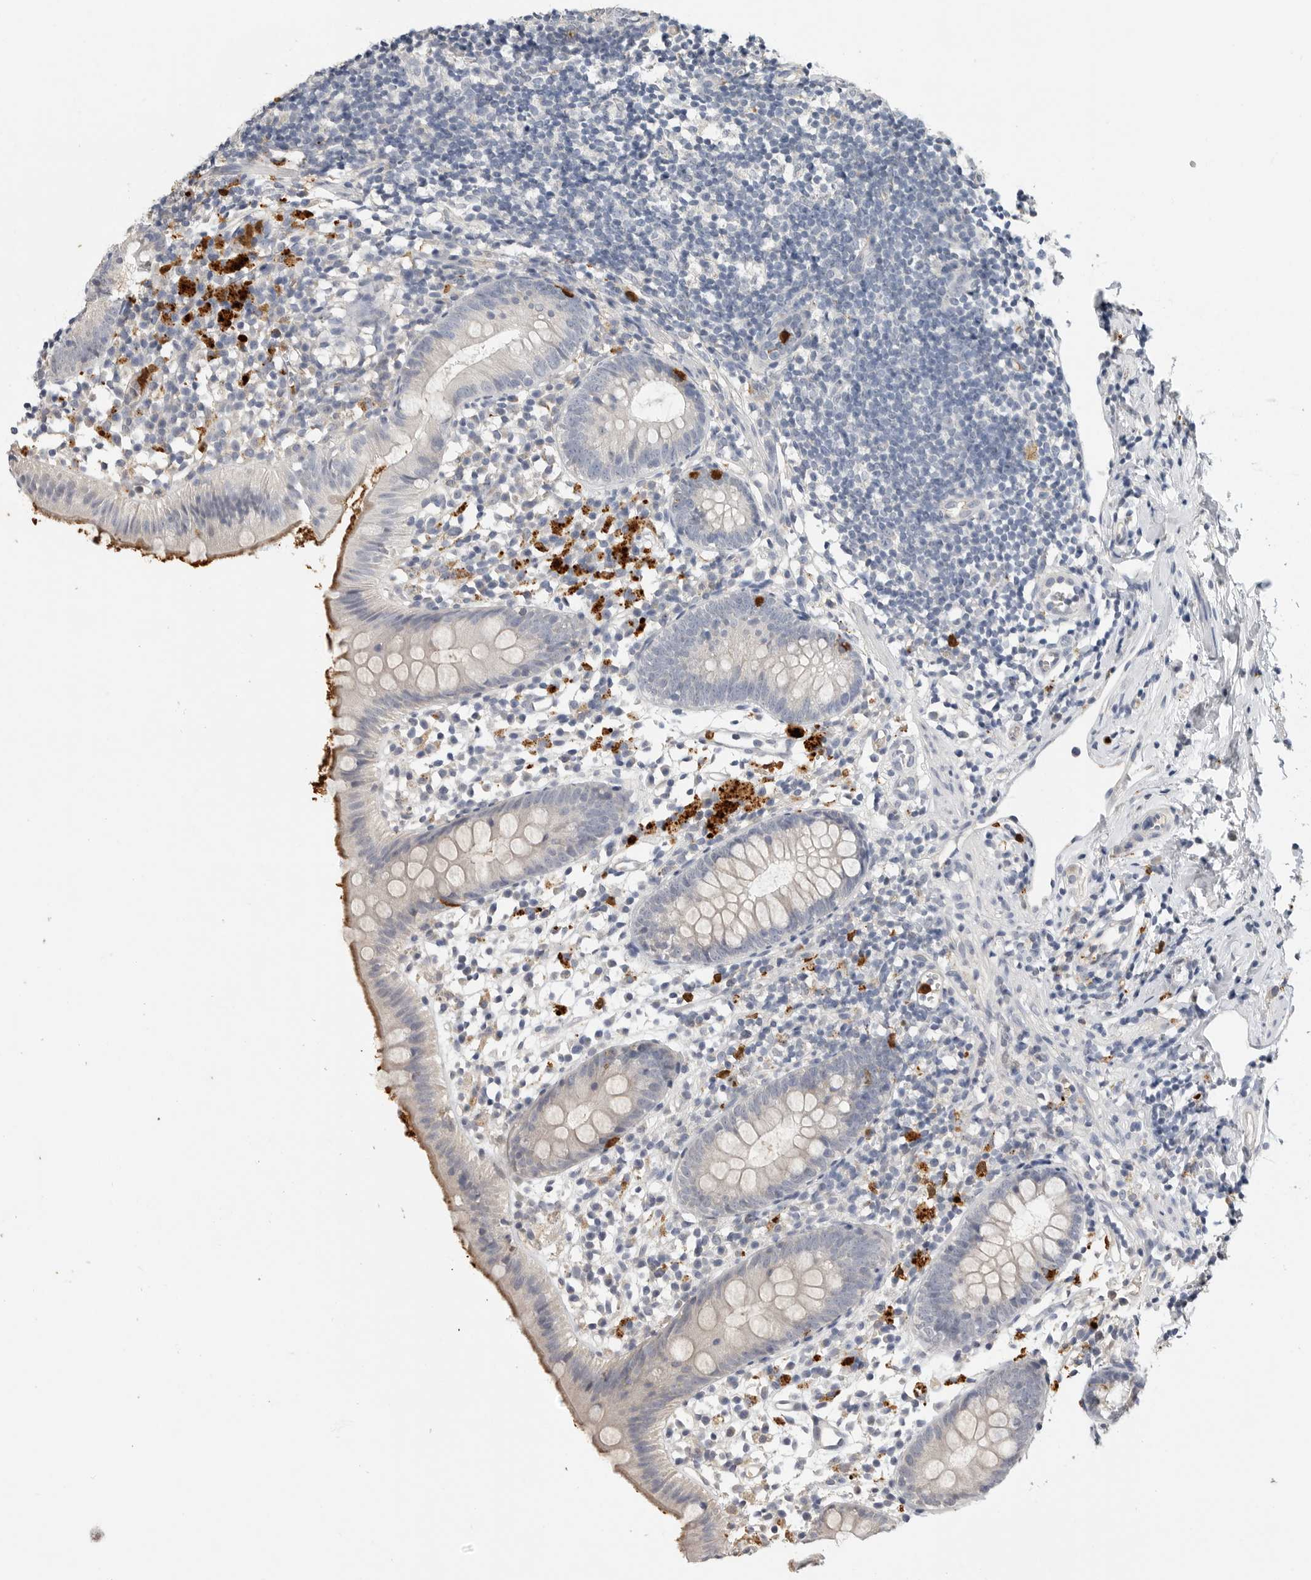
{"staining": {"intensity": "moderate", "quantity": "25%-75%", "location": "cytoplasmic/membranous"}, "tissue": "appendix", "cell_type": "Glandular cells", "image_type": "normal", "snomed": [{"axis": "morphology", "description": "Normal tissue, NOS"}, {"axis": "topography", "description": "Appendix"}], "caption": "Appendix stained with immunohistochemistry shows moderate cytoplasmic/membranous positivity in about 25%-75% of glandular cells.", "gene": "LTBR", "patient": {"sex": "female", "age": 20}}